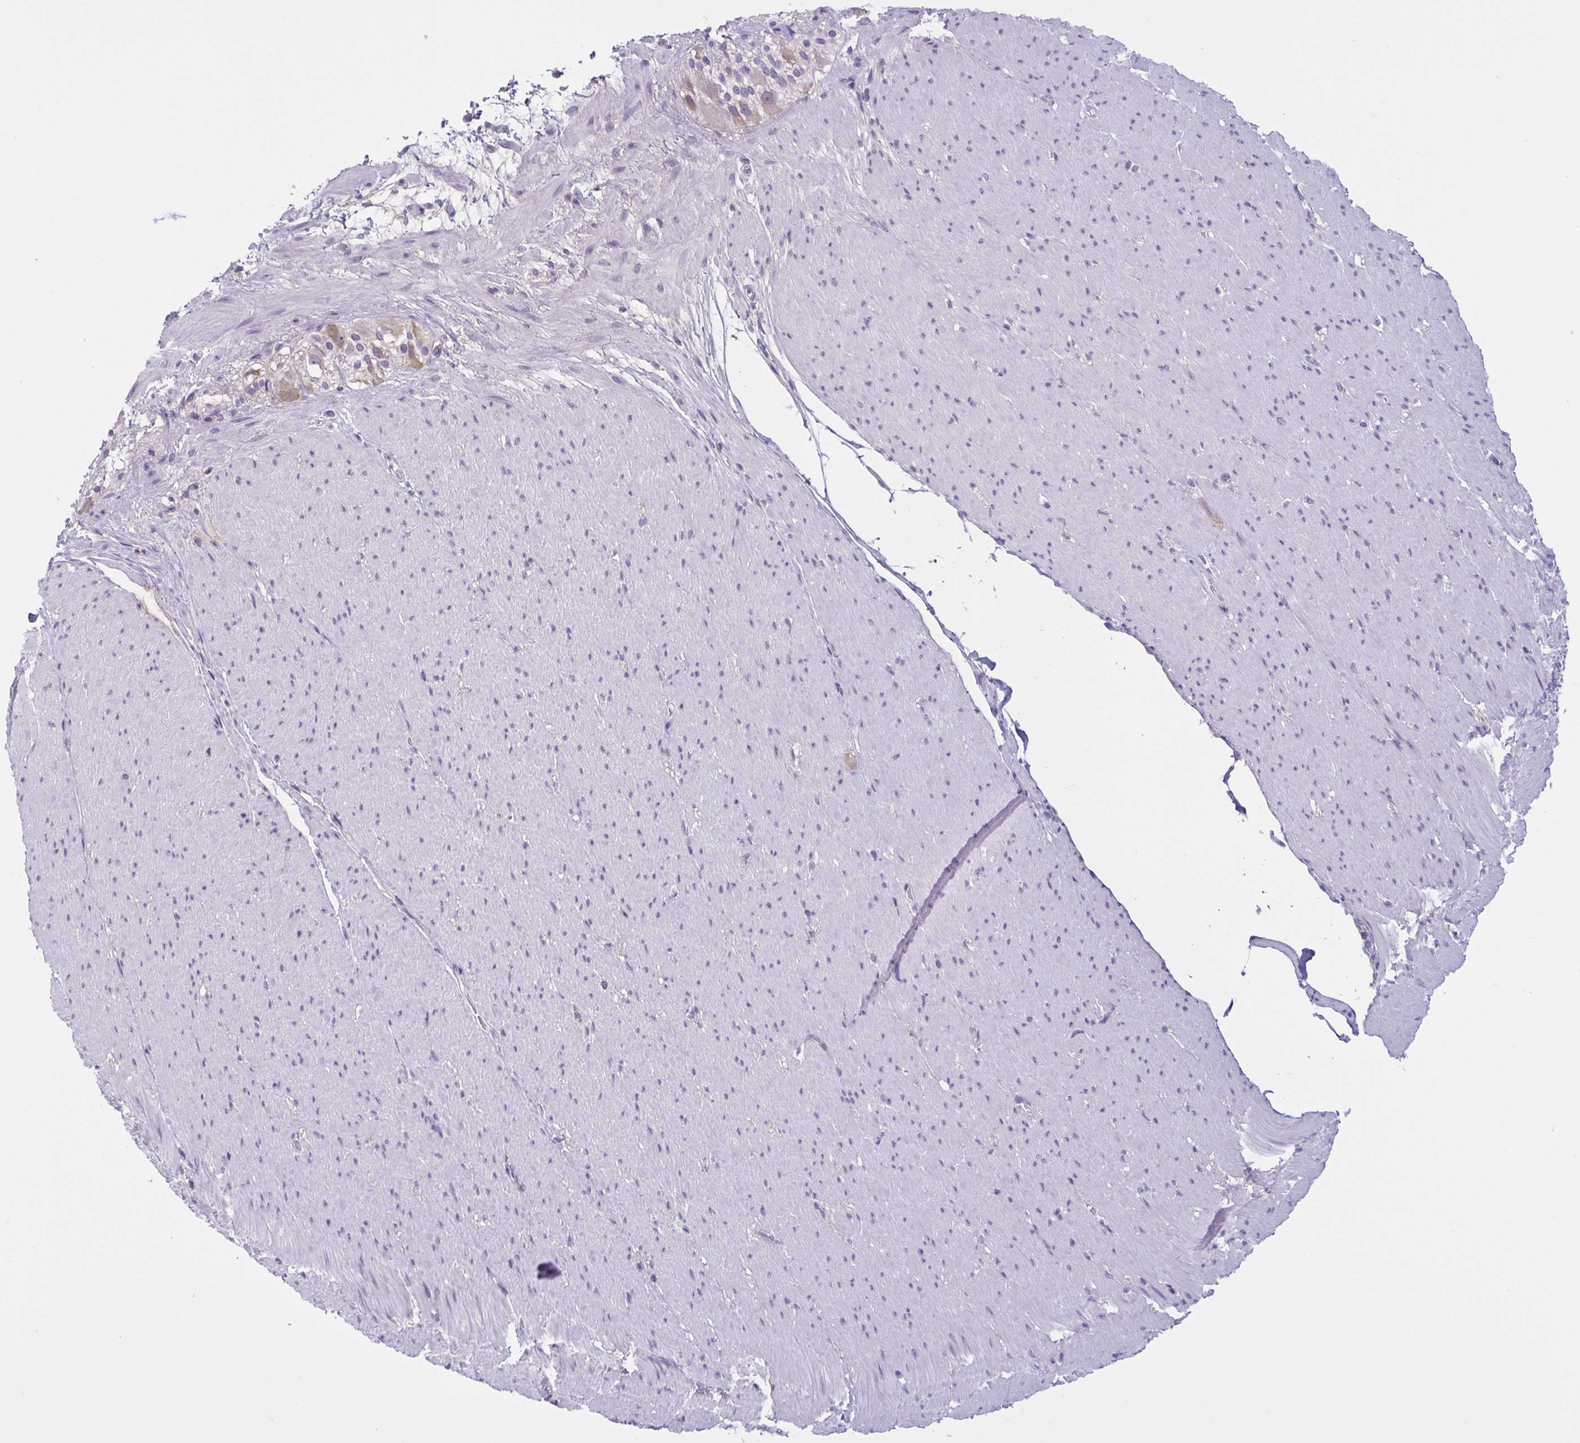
{"staining": {"intensity": "negative", "quantity": "none", "location": "none"}, "tissue": "smooth muscle", "cell_type": "Smooth muscle cells", "image_type": "normal", "snomed": [{"axis": "morphology", "description": "Normal tissue, NOS"}, {"axis": "topography", "description": "Smooth muscle"}, {"axis": "topography", "description": "Rectum"}], "caption": "High magnification brightfield microscopy of normal smooth muscle stained with DAB (brown) and counterstained with hematoxylin (blue): smooth muscle cells show no significant expression. (DAB immunohistochemistry (IHC) with hematoxylin counter stain).", "gene": "WNT9B", "patient": {"sex": "male", "age": 53}}